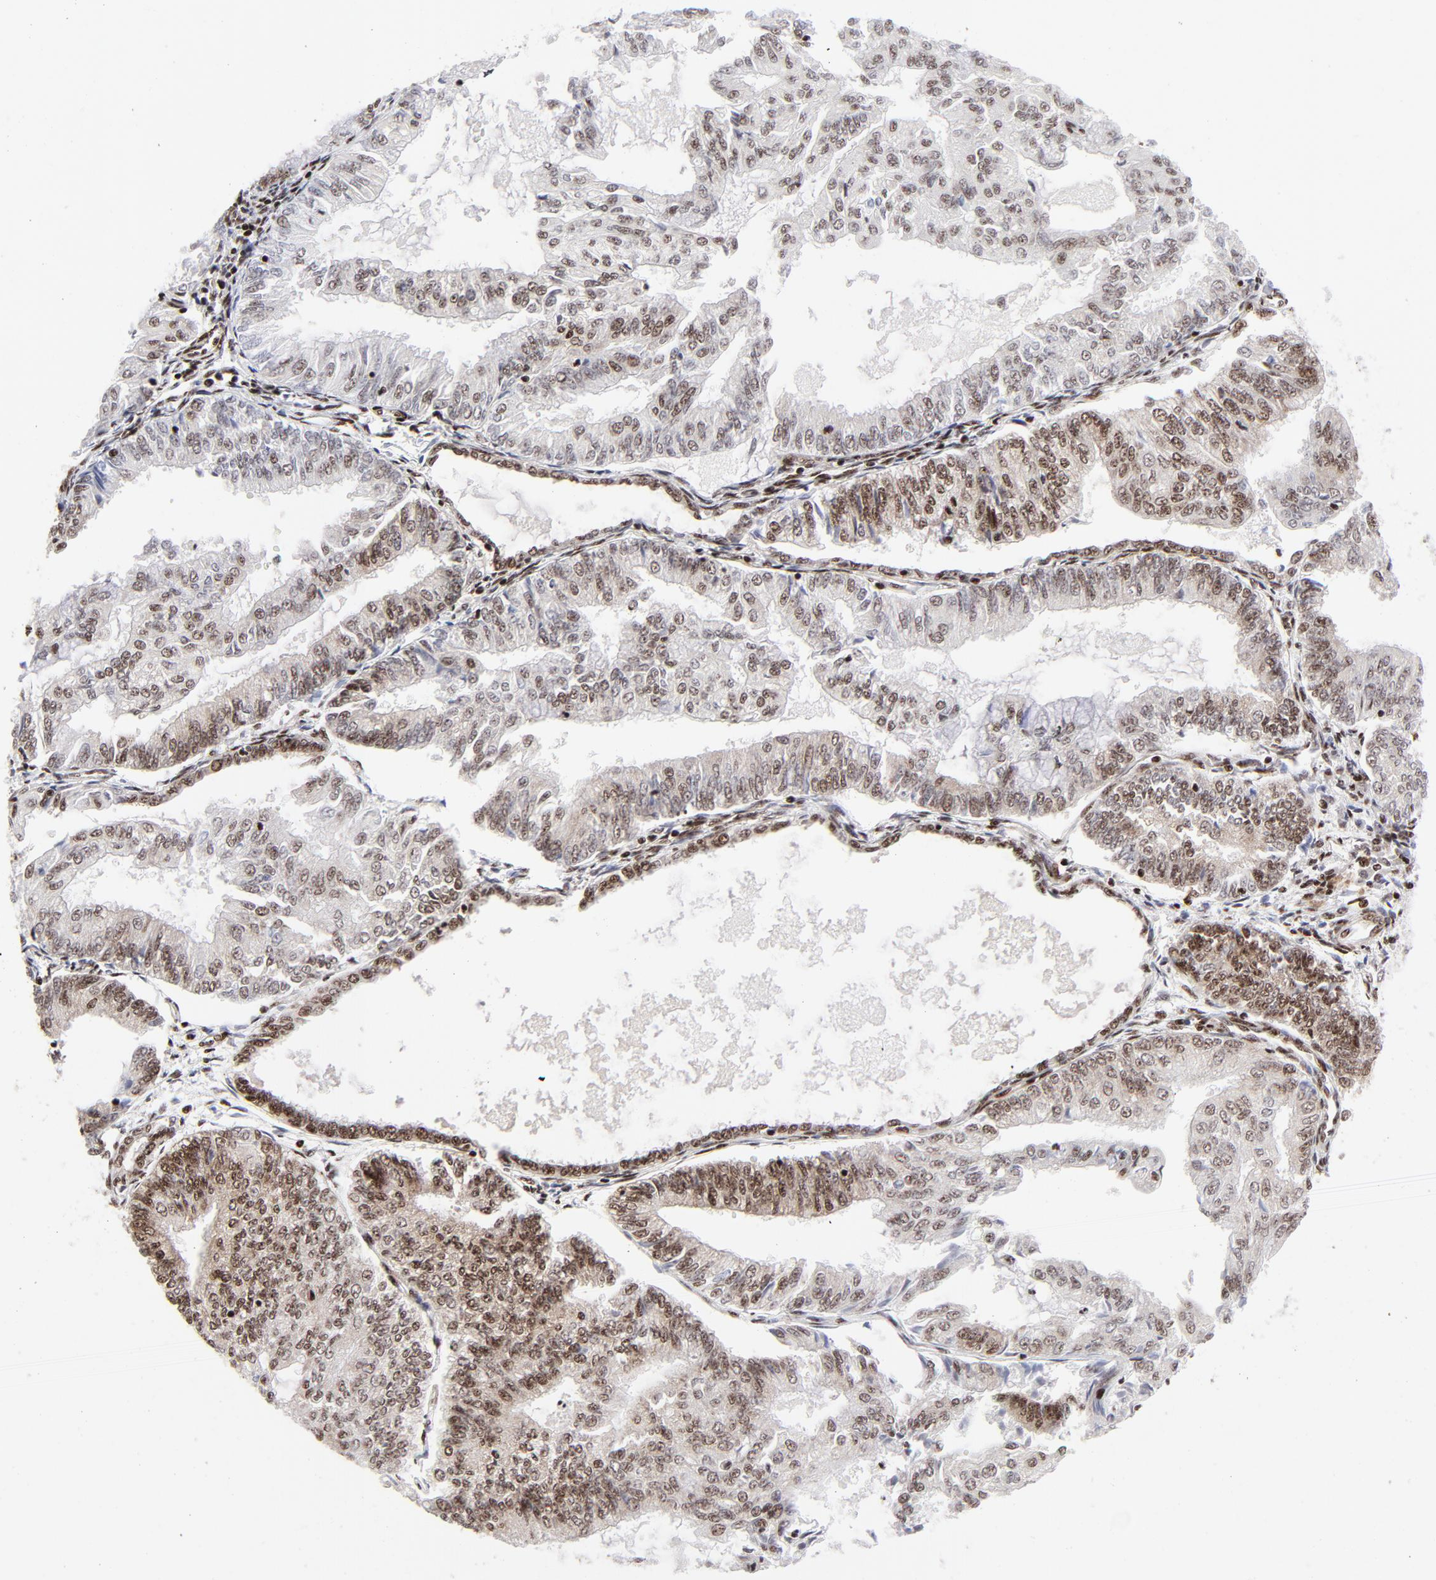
{"staining": {"intensity": "strong", "quantity": ">75%", "location": "nuclear"}, "tissue": "endometrial cancer", "cell_type": "Tumor cells", "image_type": "cancer", "snomed": [{"axis": "morphology", "description": "Adenocarcinoma, NOS"}, {"axis": "topography", "description": "Endometrium"}], "caption": "Immunohistochemistry (IHC) photomicrograph of neoplastic tissue: human endometrial cancer (adenocarcinoma) stained using immunohistochemistry (IHC) shows high levels of strong protein expression localized specifically in the nuclear of tumor cells, appearing as a nuclear brown color.", "gene": "NFYB", "patient": {"sex": "female", "age": 59}}